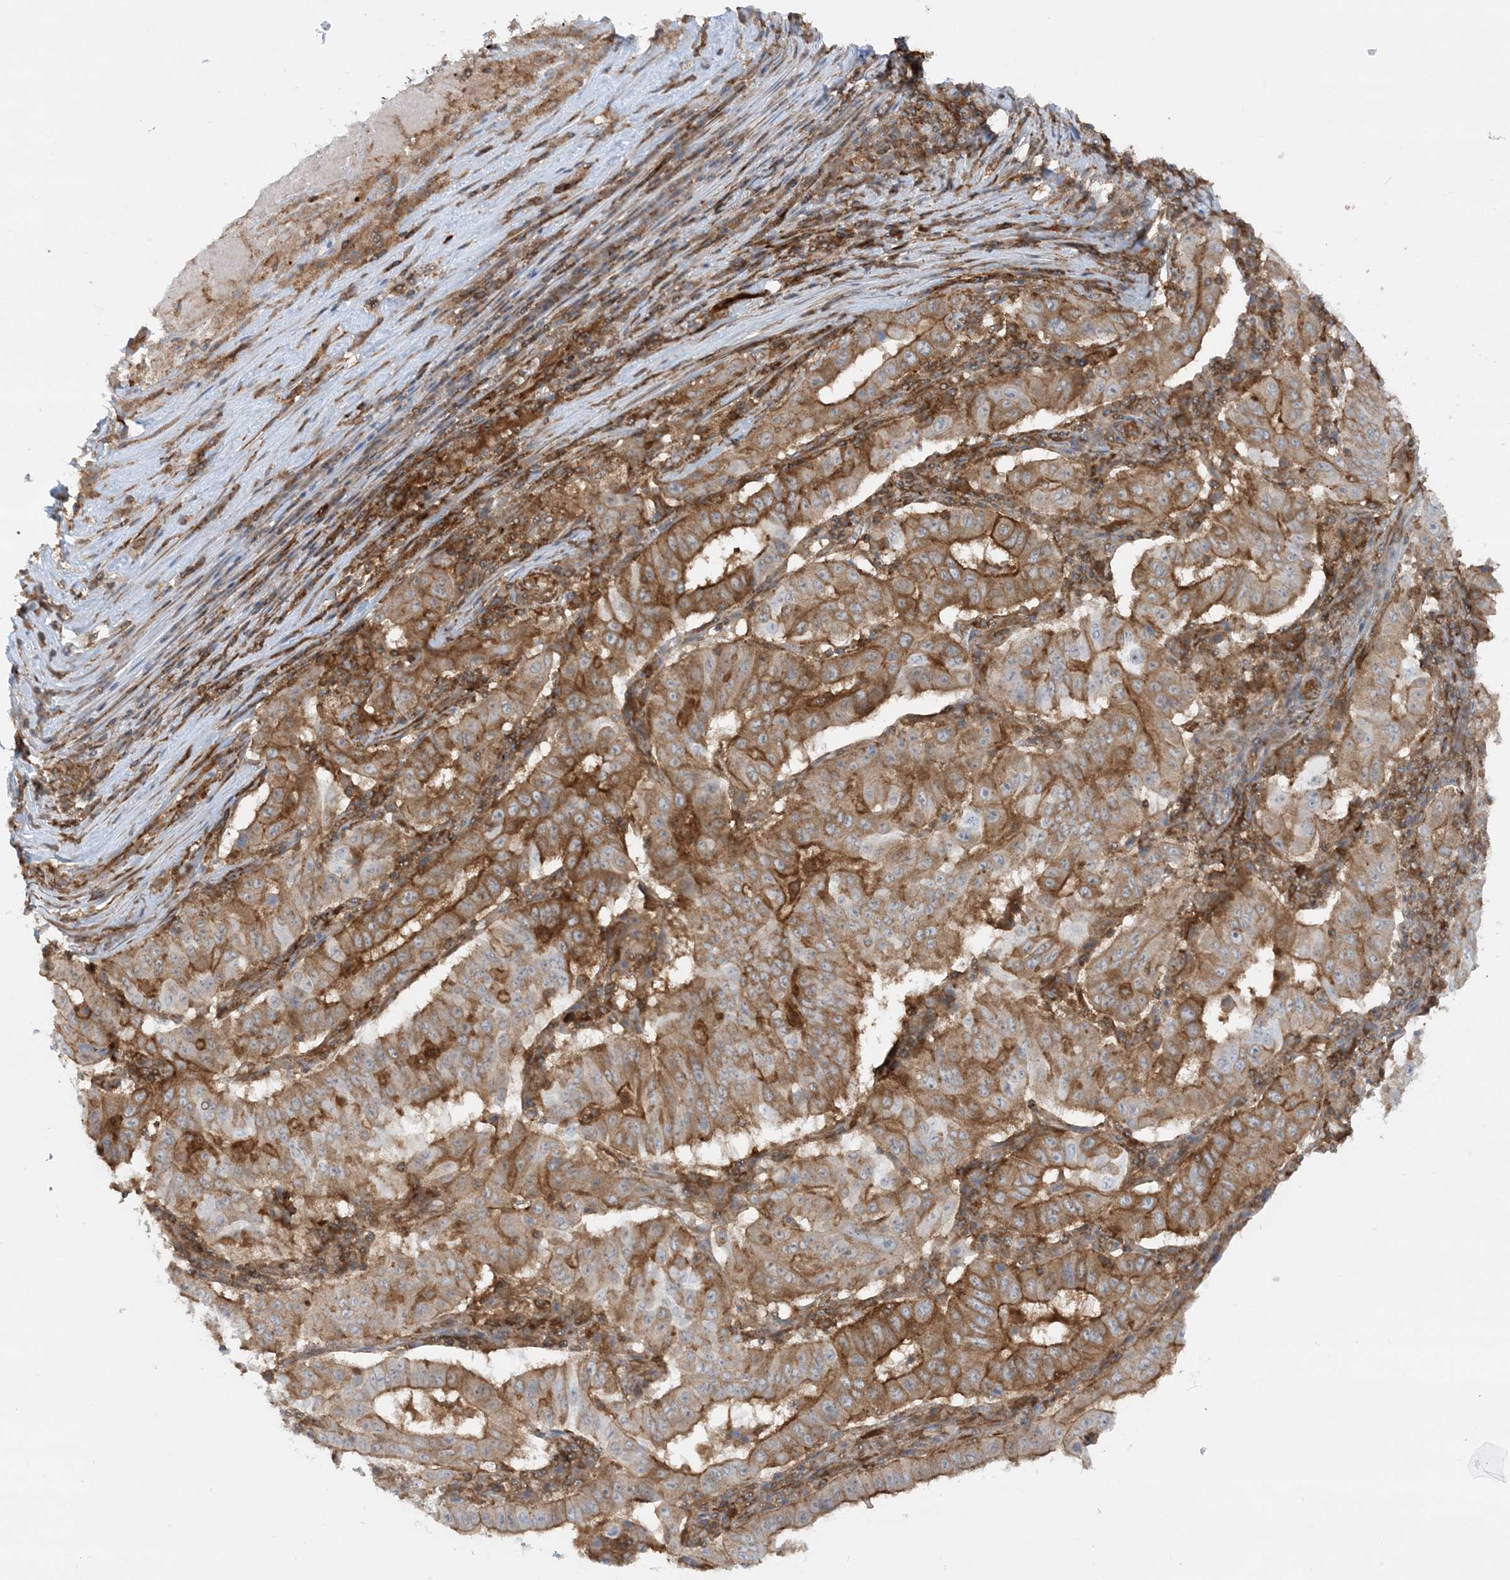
{"staining": {"intensity": "moderate", "quantity": ">75%", "location": "cytoplasmic/membranous"}, "tissue": "pancreatic cancer", "cell_type": "Tumor cells", "image_type": "cancer", "snomed": [{"axis": "morphology", "description": "Adenocarcinoma, NOS"}, {"axis": "topography", "description": "Pancreas"}], "caption": "Protein expression analysis of human adenocarcinoma (pancreatic) reveals moderate cytoplasmic/membranous staining in approximately >75% of tumor cells.", "gene": "STAM2", "patient": {"sex": "male", "age": 63}}